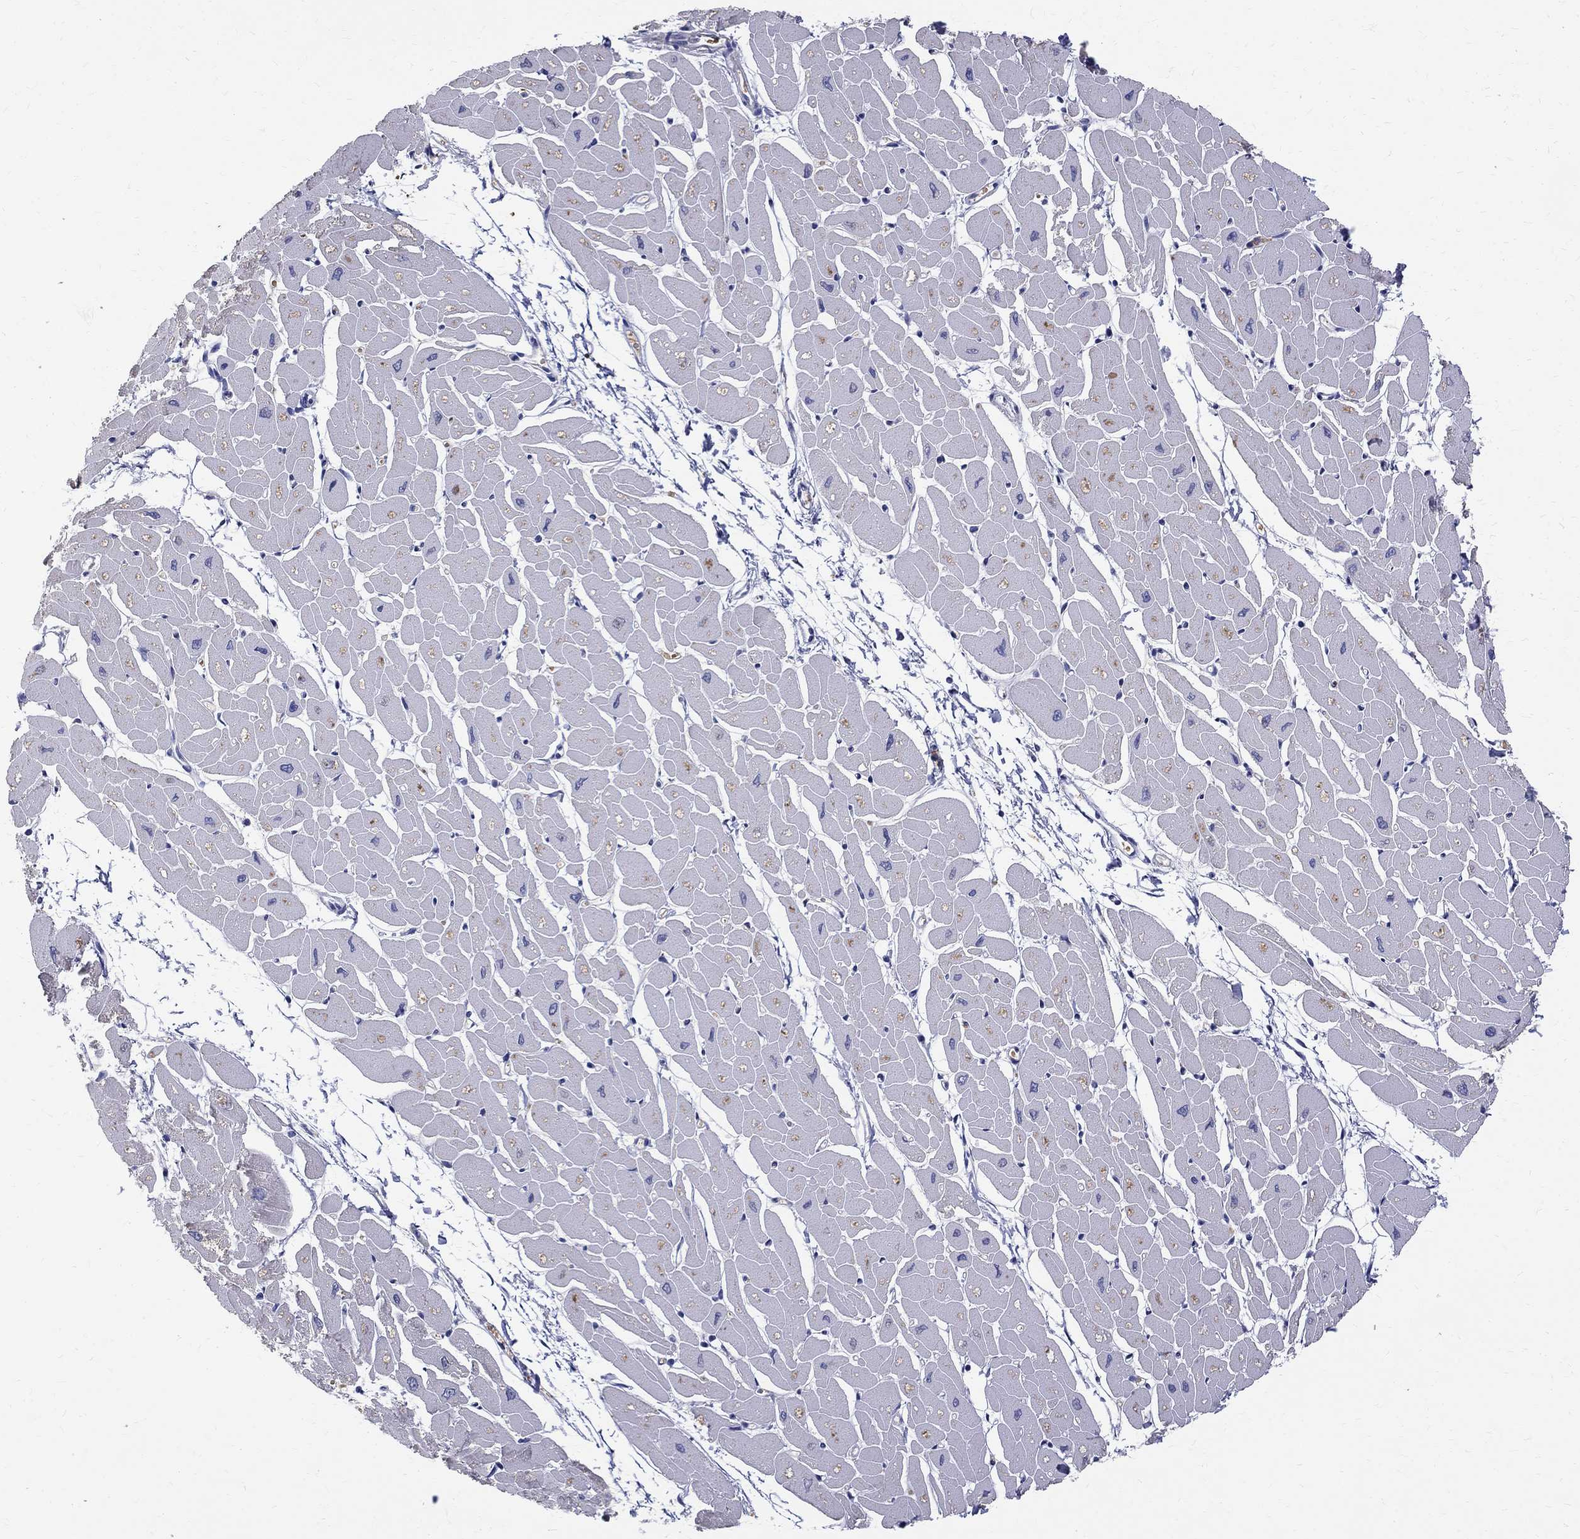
{"staining": {"intensity": "negative", "quantity": "none", "location": "none"}, "tissue": "heart muscle", "cell_type": "Cardiomyocytes", "image_type": "normal", "snomed": [{"axis": "morphology", "description": "Normal tissue, NOS"}, {"axis": "topography", "description": "Heart"}], "caption": "A high-resolution histopathology image shows IHC staining of unremarkable heart muscle, which demonstrates no significant expression in cardiomyocytes.", "gene": "AGER", "patient": {"sex": "male", "age": 57}}